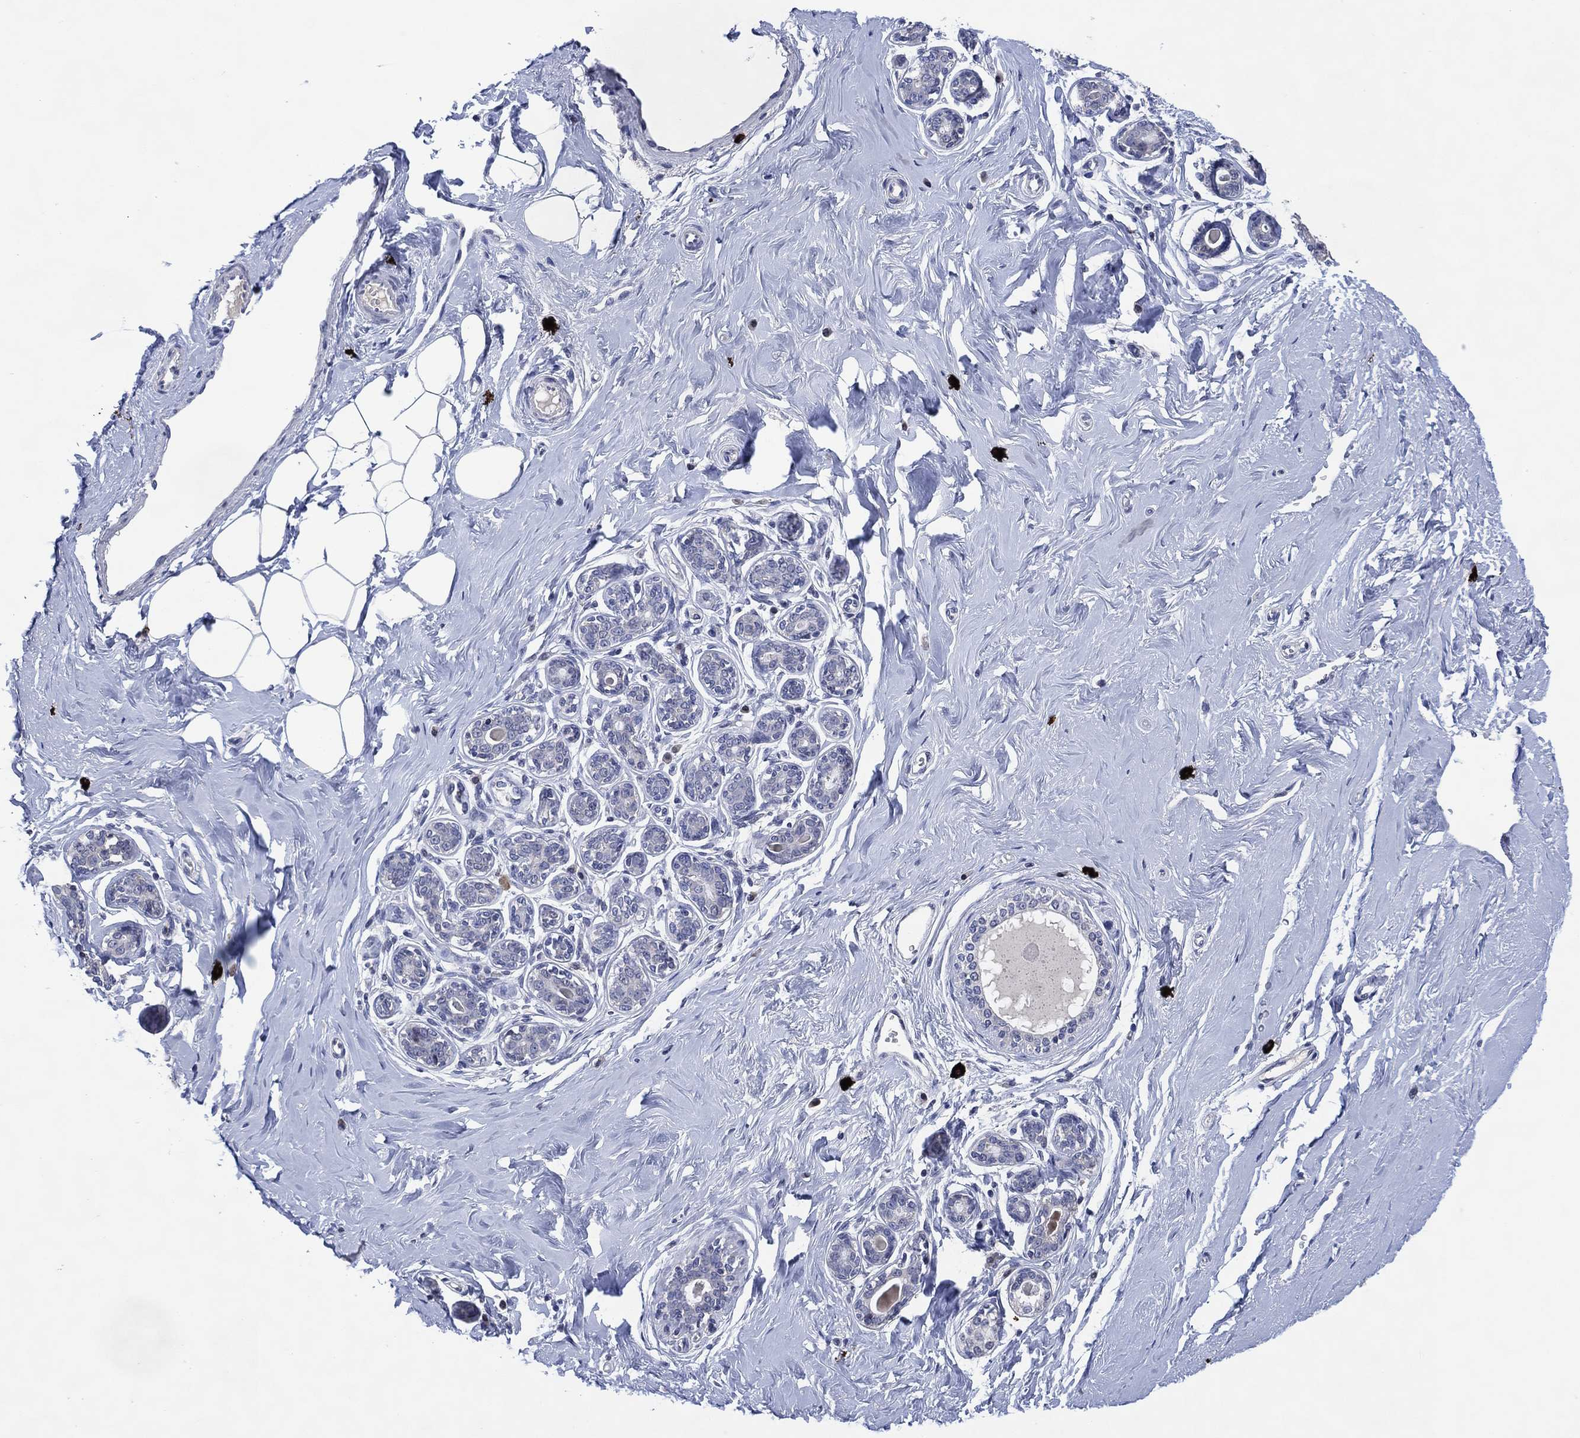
{"staining": {"intensity": "negative", "quantity": "none", "location": "none"}, "tissue": "breast", "cell_type": "Adipocytes", "image_type": "normal", "snomed": [{"axis": "morphology", "description": "Normal tissue, NOS"}, {"axis": "topography", "description": "Skin"}, {"axis": "topography", "description": "Breast"}], "caption": "Immunohistochemistry micrograph of benign breast stained for a protein (brown), which reveals no expression in adipocytes. (DAB immunohistochemistry (IHC), high magnification).", "gene": "USP26", "patient": {"sex": "female", "age": 43}}